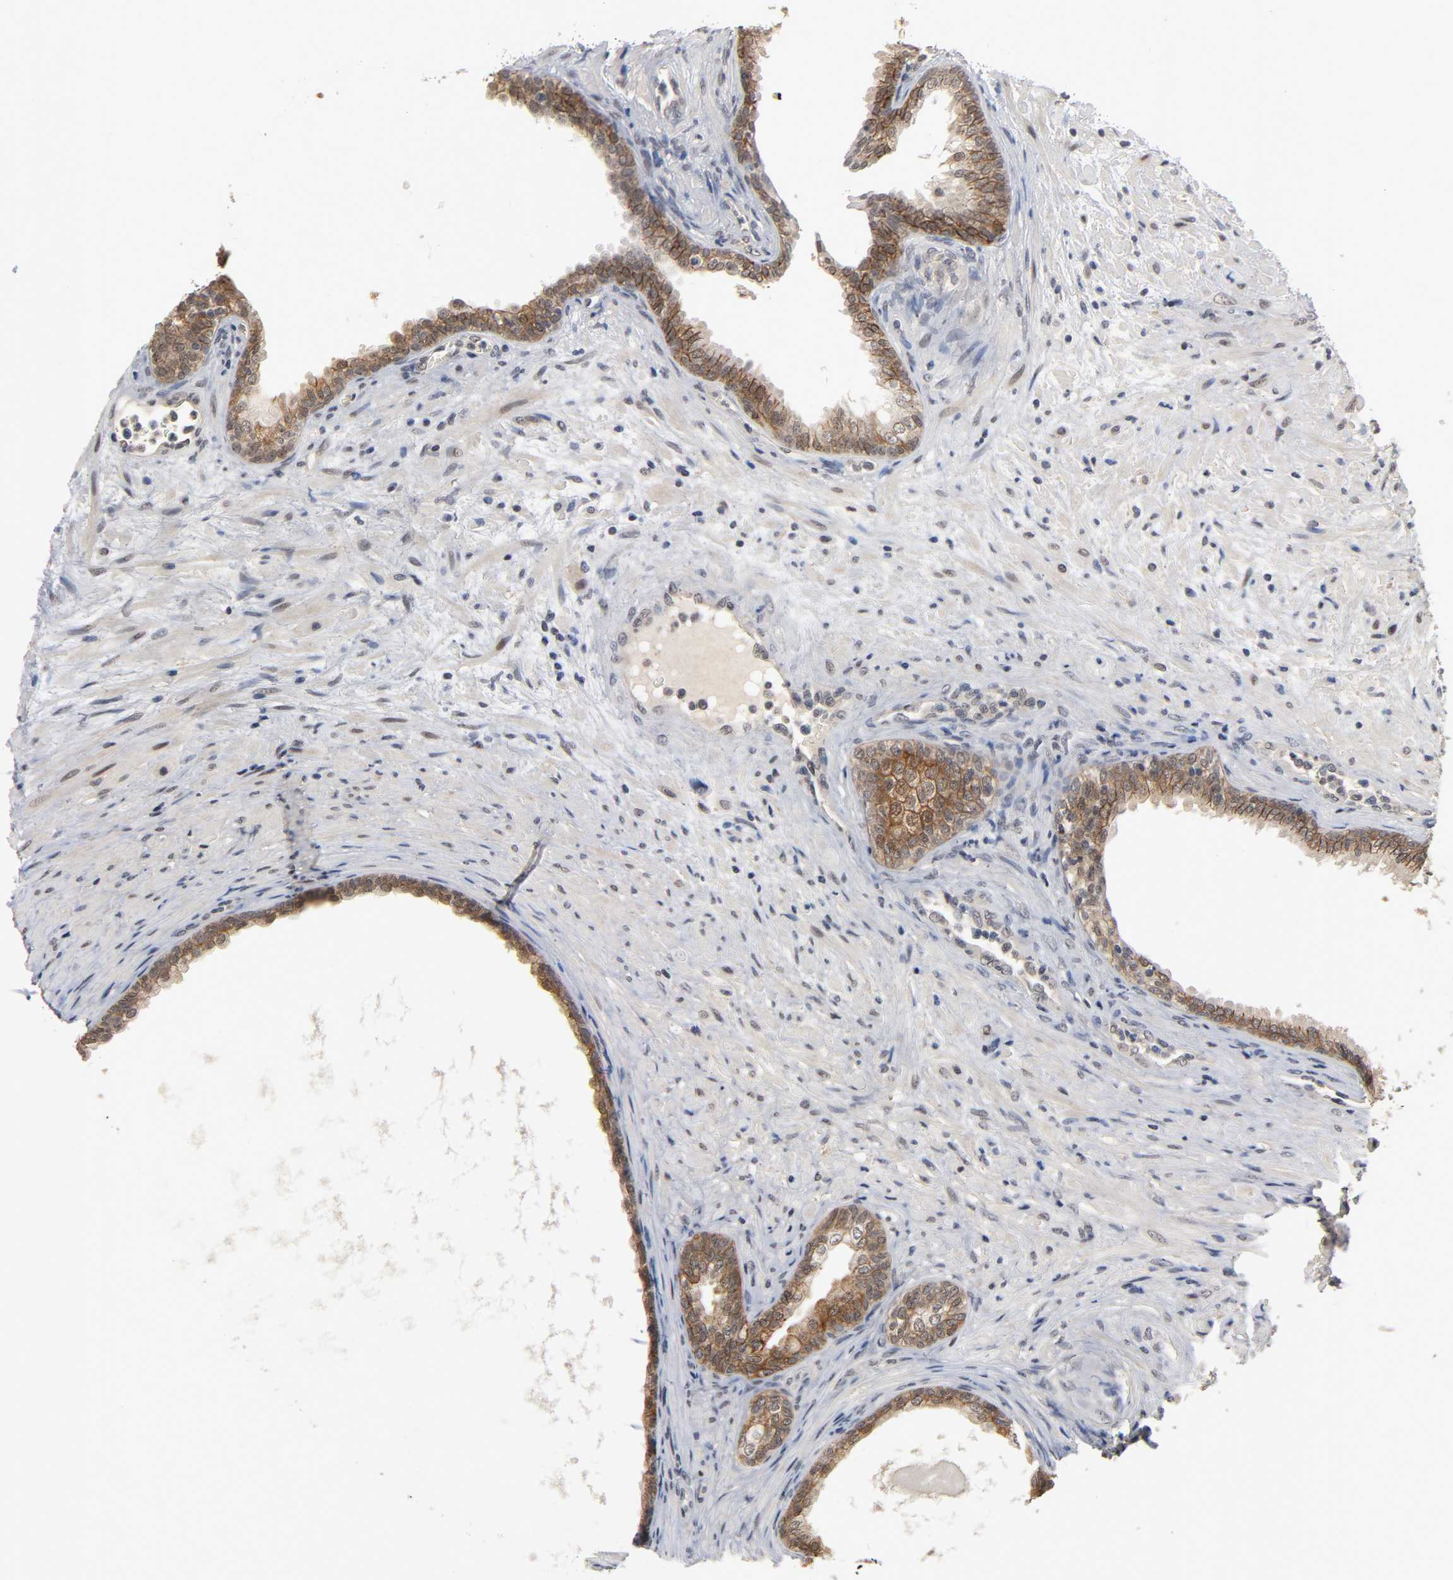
{"staining": {"intensity": "strong", "quantity": ">75%", "location": "cytoplasmic/membranous"}, "tissue": "prostate", "cell_type": "Glandular cells", "image_type": "normal", "snomed": [{"axis": "morphology", "description": "Normal tissue, NOS"}, {"axis": "topography", "description": "Prostate"}], "caption": "Brown immunohistochemical staining in unremarkable human prostate exhibits strong cytoplasmic/membranous expression in approximately >75% of glandular cells. (Stains: DAB (3,3'-diaminobenzidine) in brown, nuclei in blue, Microscopy: brightfield microscopy at high magnification).", "gene": "HTR1E", "patient": {"sex": "male", "age": 76}}